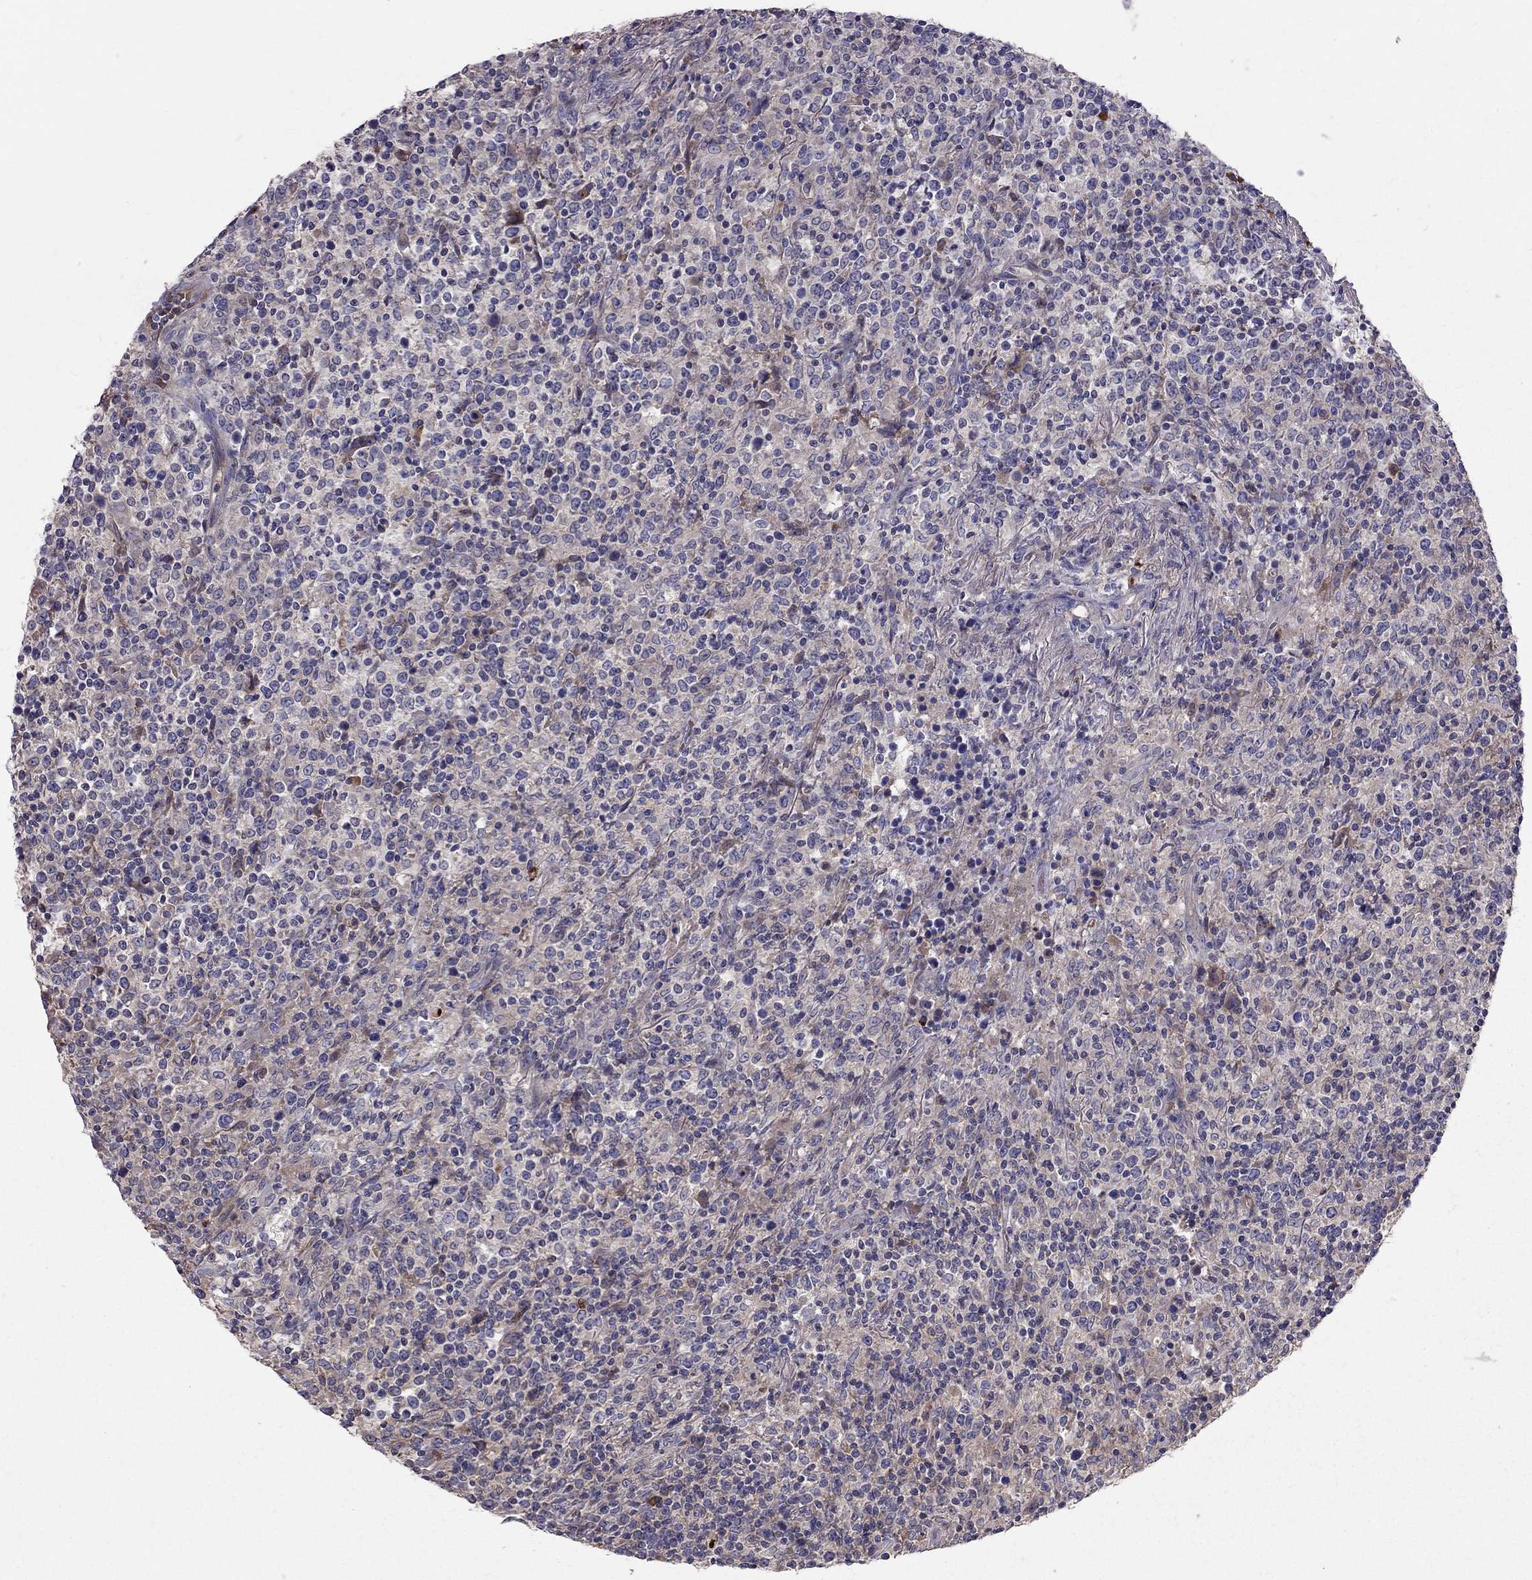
{"staining": {"intensity": "negative", "quantity": "none", "location": "none"}, "tissue": "lymphoma", "cell_type": "Tumor cells", "image_type": "cancer", "snomed": [{"axis": "morphology", "description": "Malignant lymphoma, non-Hodgkin's type, High grade"}, {"axis": "topography", "description": "Lung"}], "caption": "The micrograph shows no significant positivity in tumor cells of lymphoma.", "gene": "PIK3CG", "patient": {"sex": "male", "age": 79}}